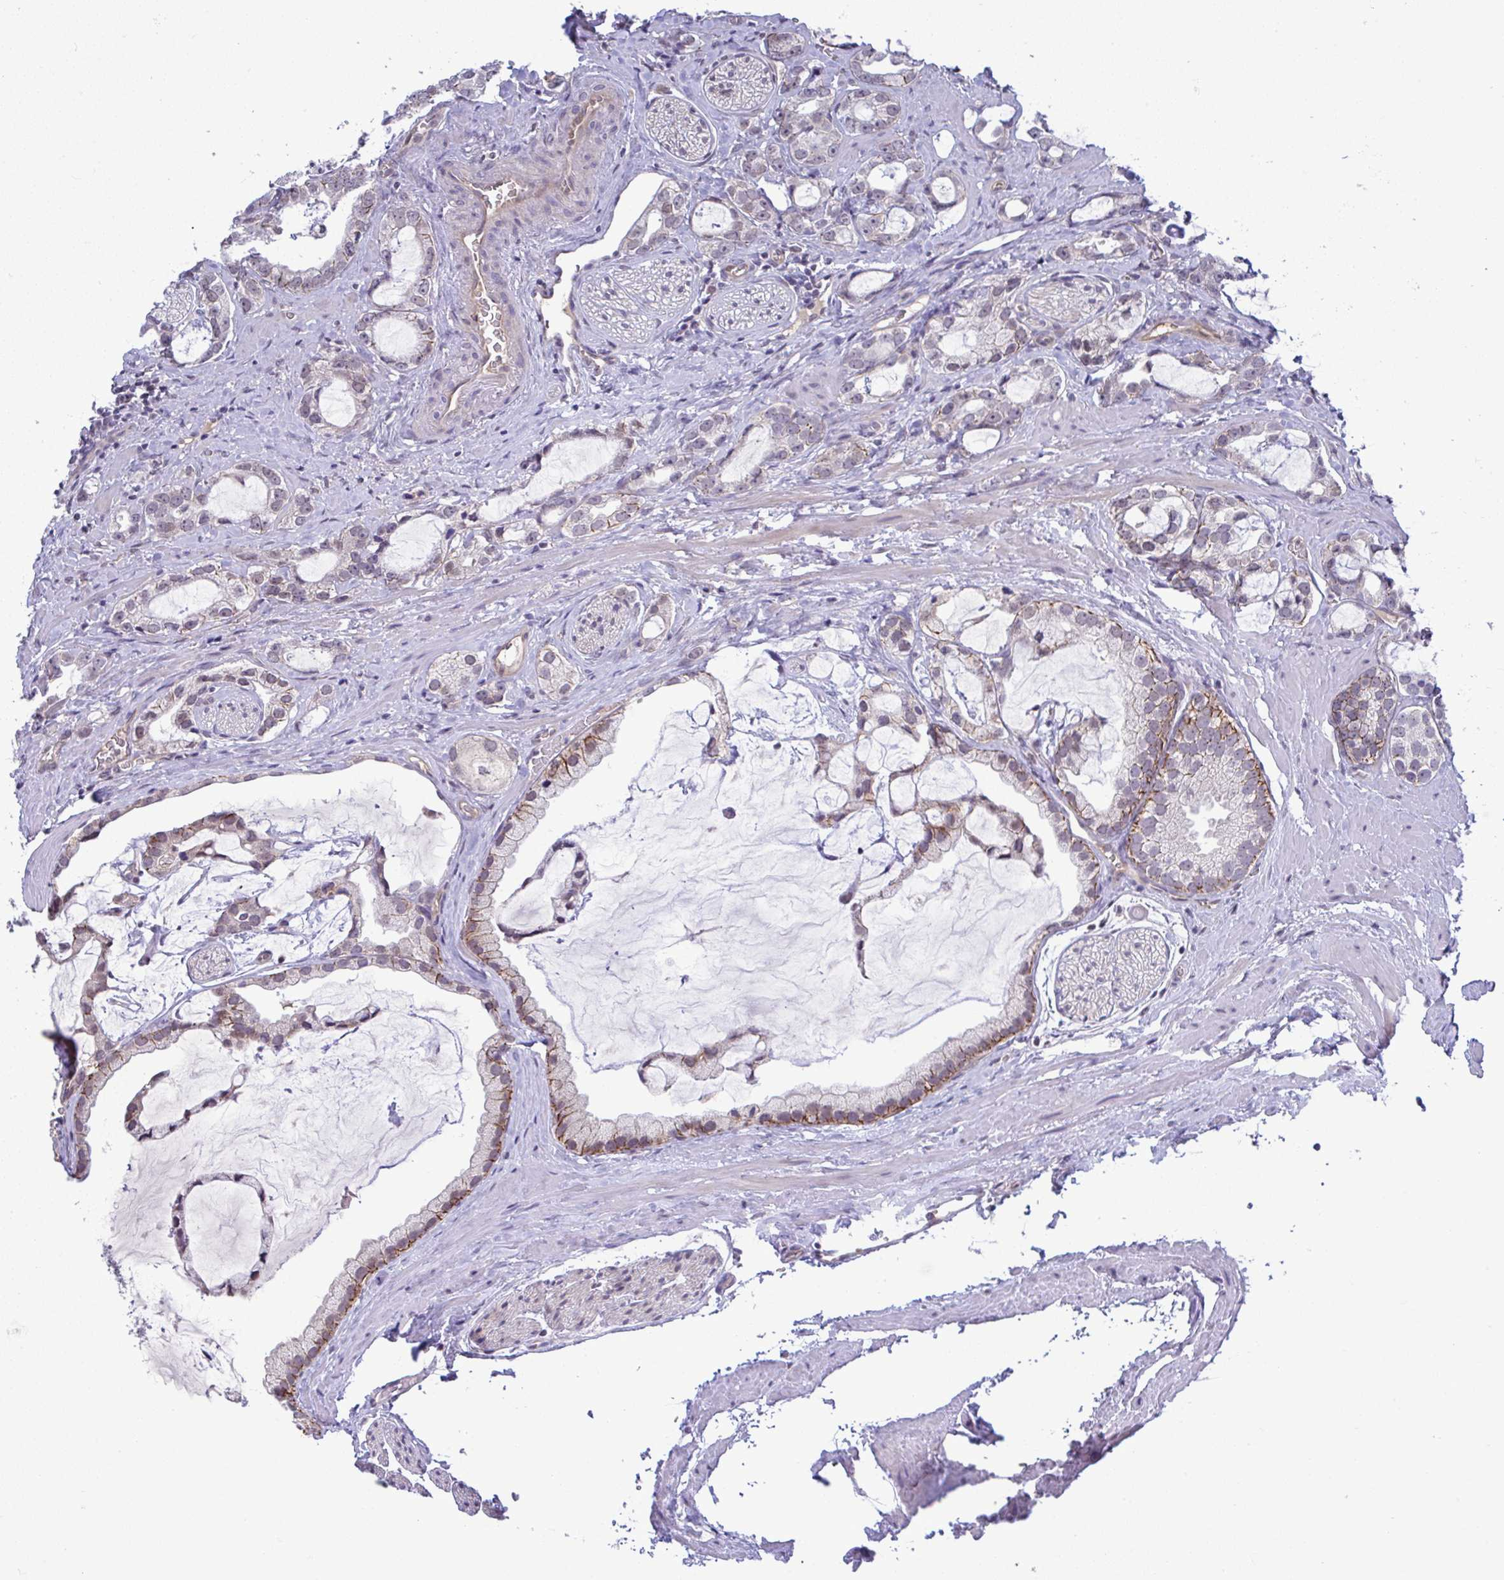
{"staining": {"intensity": "moderate", "quantity": "<25%", "location": "cytoplasmic/membranous"}, "tissue": "prostate cancer", "cell_type": "Tumor cells", "image_type": "cancer", "snomed": [{"axis": "morphology", "description": "Adenocarcinoma, Medium grade"}, {"axis": "topography", "description": "Prostate"}], "caption": "Protein staining displays moderate cytoplasmic/membranous expression in about <25% of tumor cells in prostate medium-grade adenocarcinoma.", "gene": "C9orf64", "patient": {"sex": "male", "age": 57}}